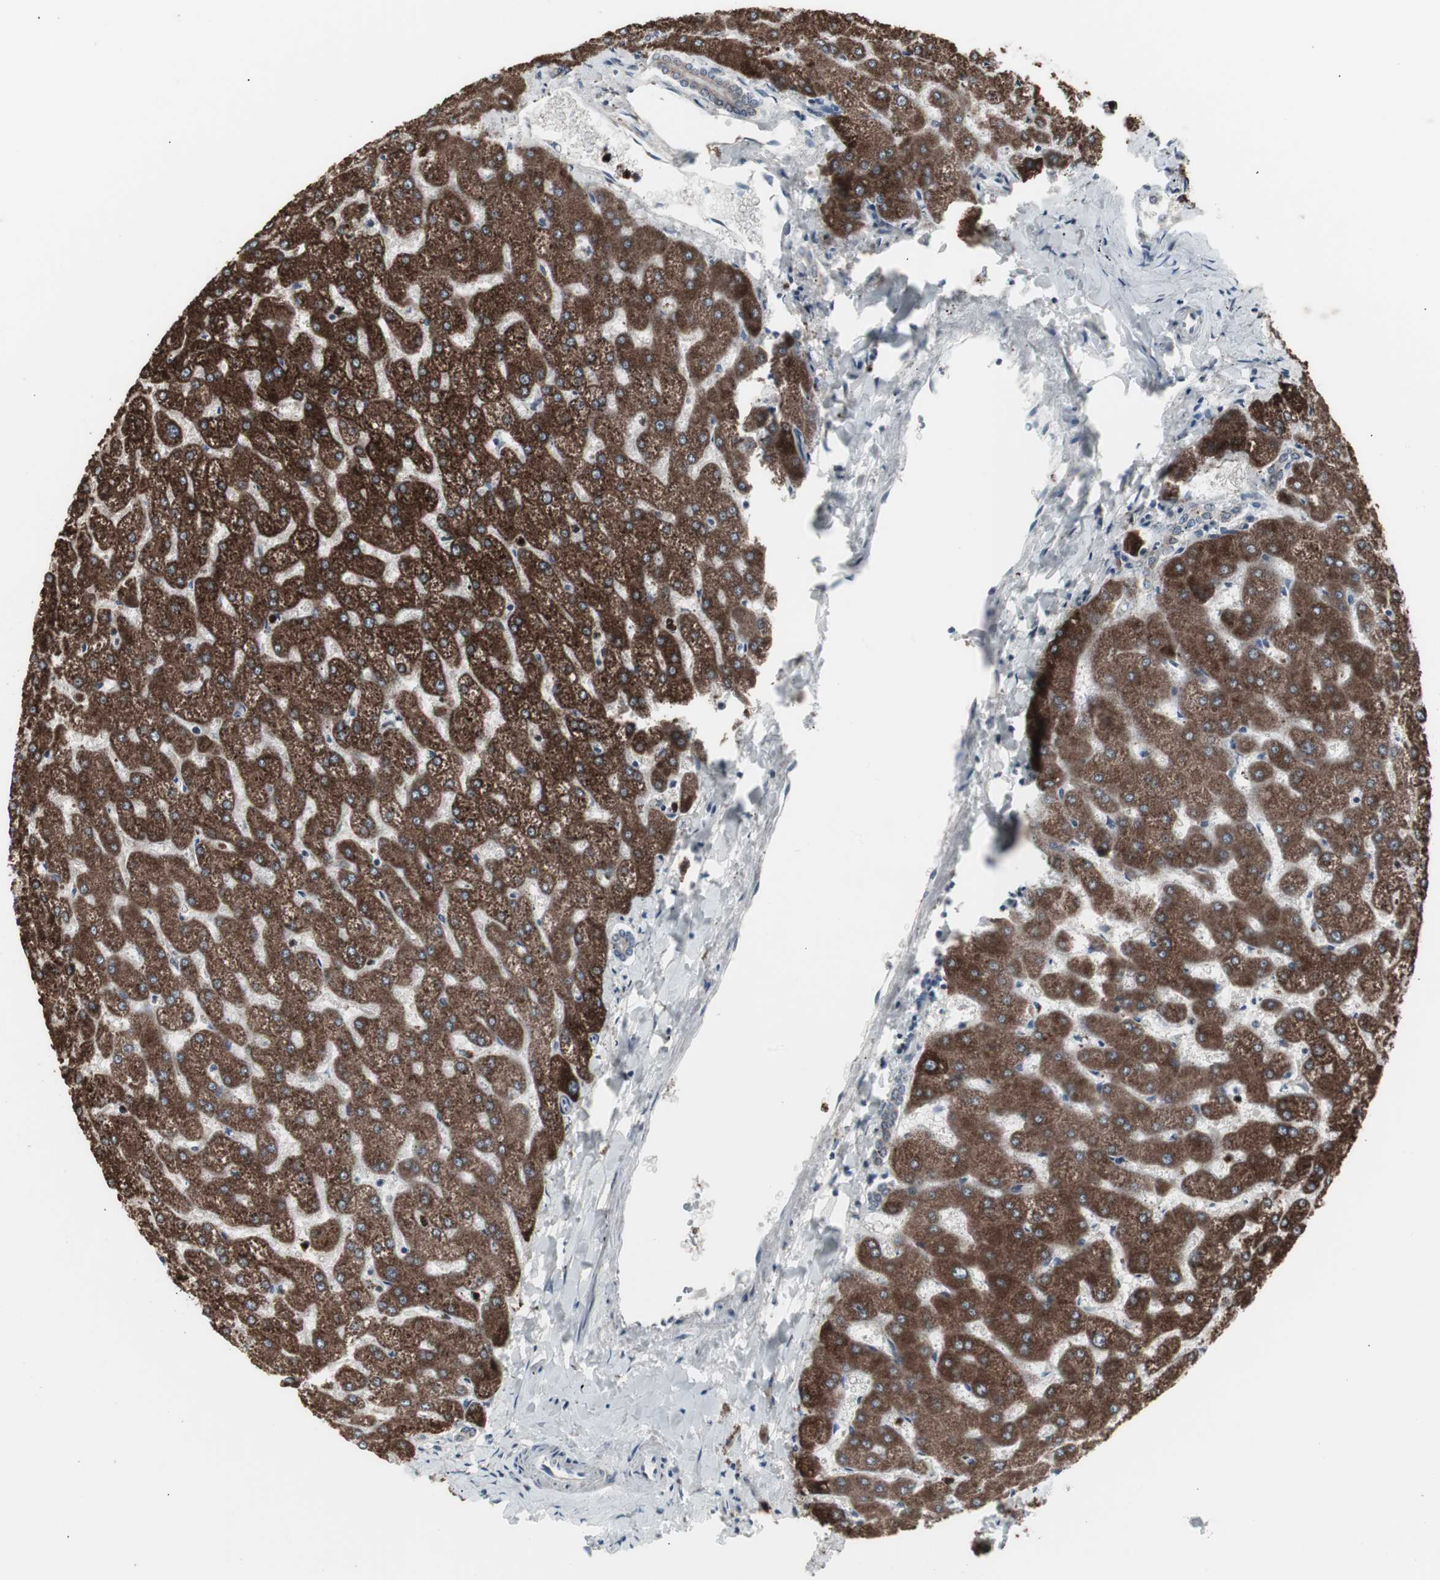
{"staining": {"intensity": "weak", "quantity": ">75%", "location": "cytoplasmic/membranous"}, "tissue": "liver", "cell_type": "Cholangiocytes", "image_type": "normal", "snomed": [{"axis": "morphology", "description": "Normal tissue, NOS"}, {"axis": "topography", "description": "Liver"}], "caption": "Immunohistochemistry of normal human liver shows low levels of weak cytoplasmic/membranous staining in approximately >75% of cholangiocytes.", "gene": "RXRA", "patient": {"sex": "female", "age": 32}}